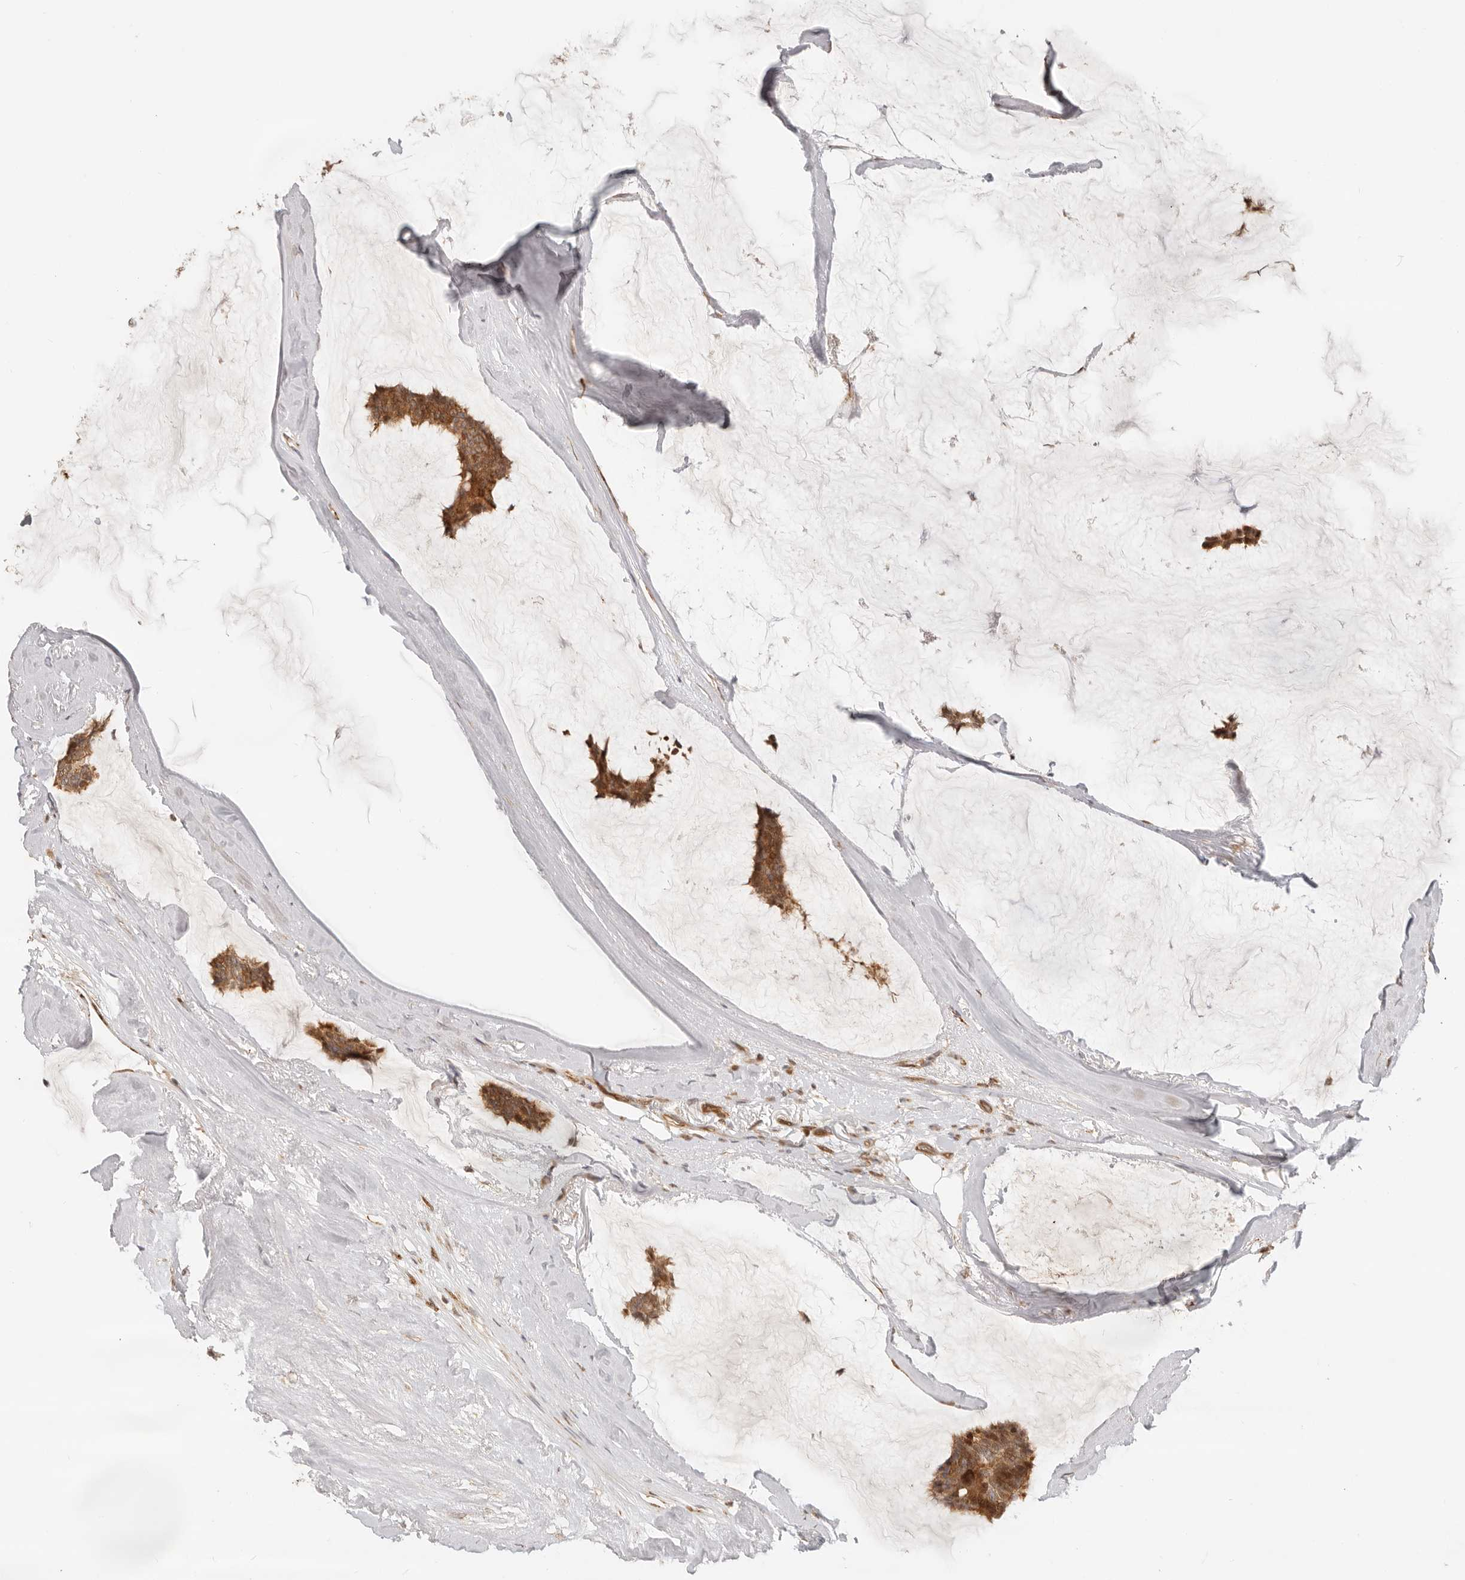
{"staining": {"intensity": "moderate", "quantity": ">75%", "location": "cytoplasmic/membranous"}, "tissue": "breast cancer", "cell_type": "Tumor cells", "image_type": "cancer", "snomed": [{"axis": "morphology", "description": "Duct carcinoma"}, {"axis": "topography", "description": "Breast"}], "caption": "A brown stain highlights moderate cytoplasmic/membranous staining of a protein in breast cancer (infiltrating ductal carcinoma) tumor cells.", "gene": "TUFT1", "patient": {"sex": "female", "age": 93}}